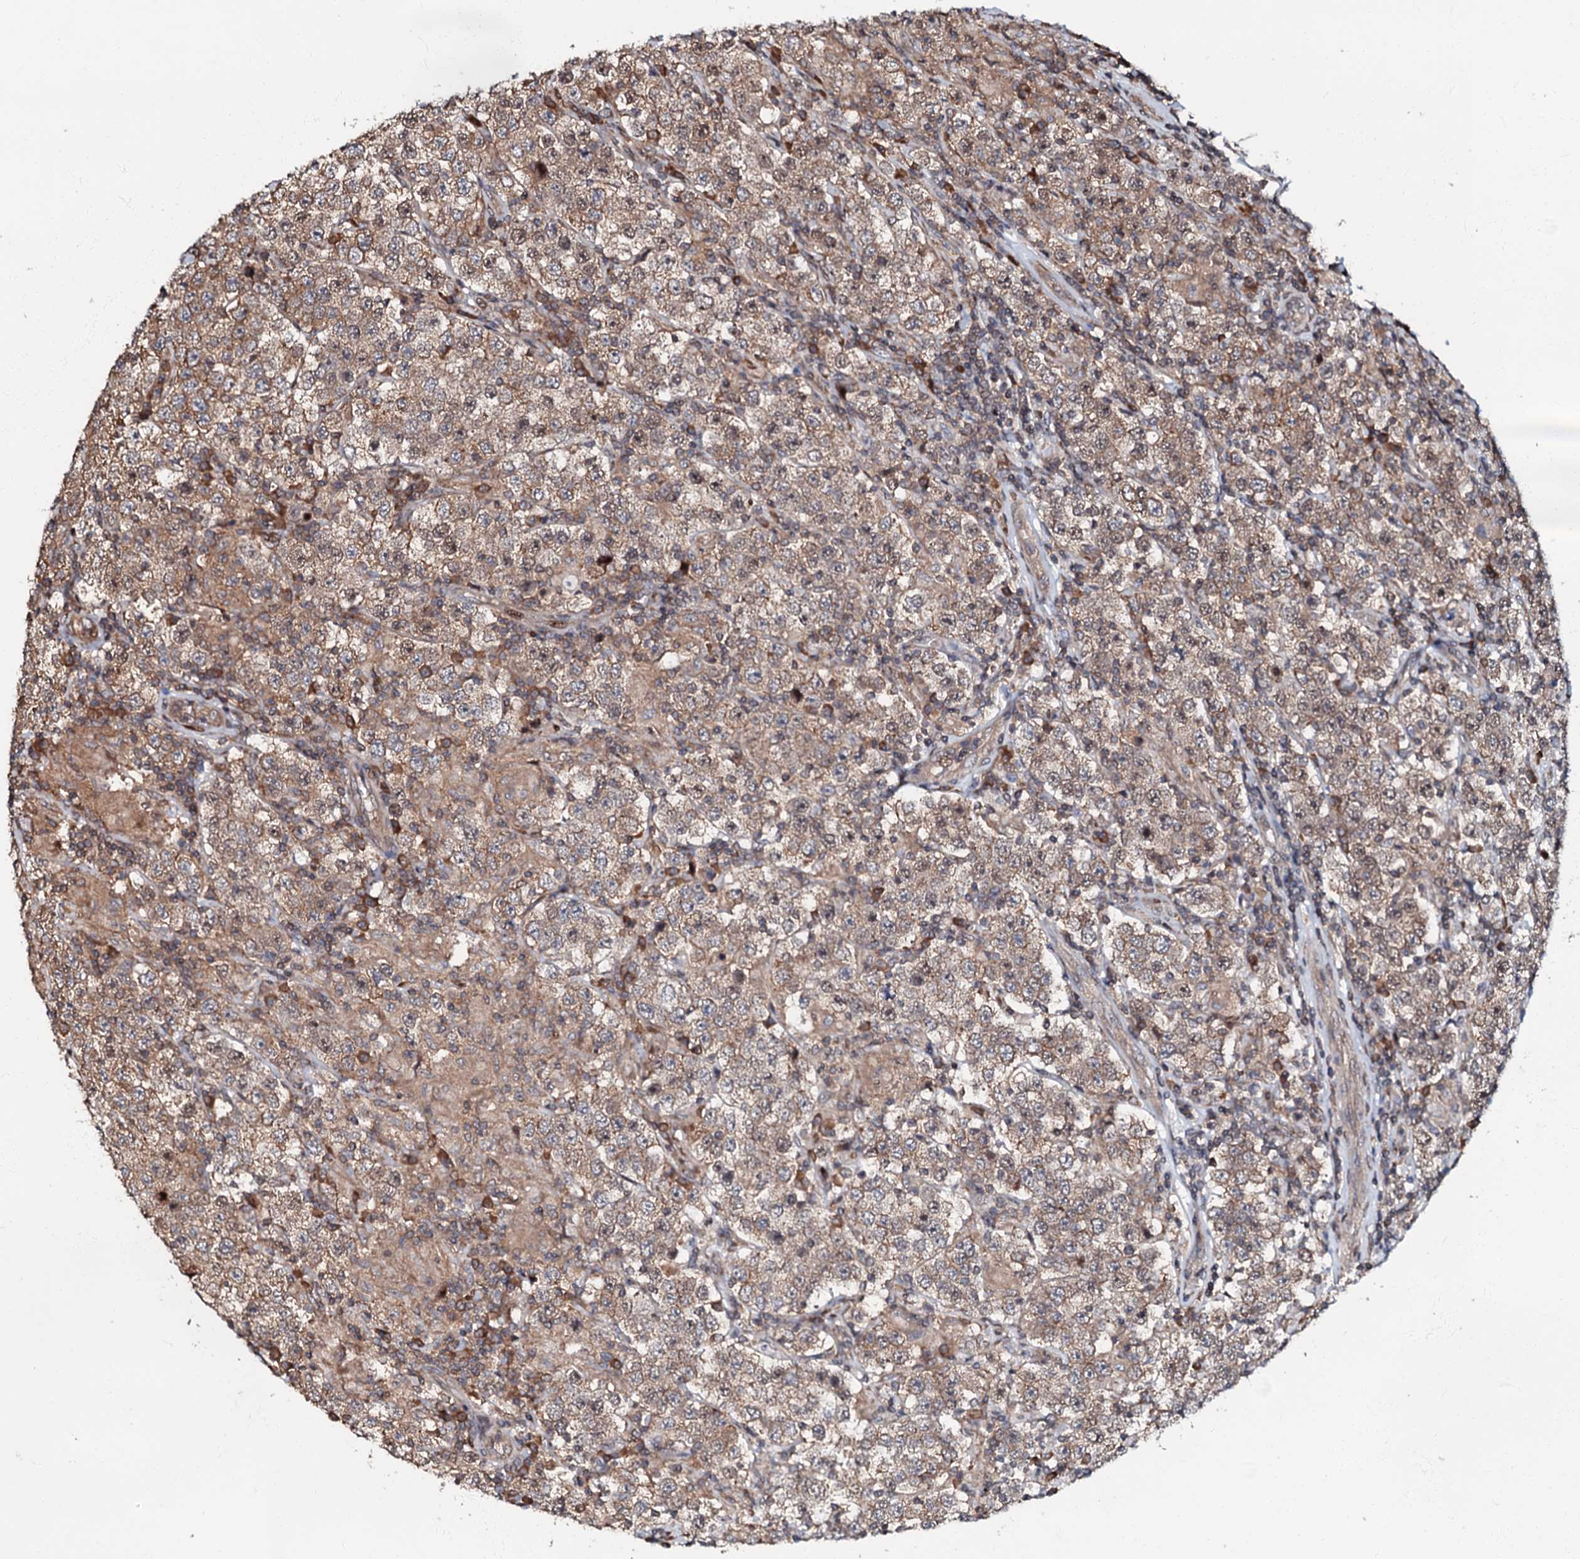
{"staining": {"intensity": "moderate", "quantity": ">75%", "location": "cytoplasmic/membranous"}, "tissue": "testis cancer", "cell_type": "Tumor cells", "image_type": "cancer", "snomed": [{"axis": "morphology", "description": "Normal tissue, NOS"}, {"axis": "morphology", "description": "Urothelial carcinoma, High grade"}, {"axis": "morphology", "description": "Seminoma, NOS"}, {"axis": "morphology", "description": "Carcinoma, Embryonal, NOS"}, {"axis": "topography", "description": "Urinary bladder"}, {"axis": "topography", "description": "Testis"}], "caption": "Testis seminoma stained with a protein marker exhibits moderate staining in tumor cells.", "gene": "OSBP", "patient": {"sex": "male", "age": 41}}